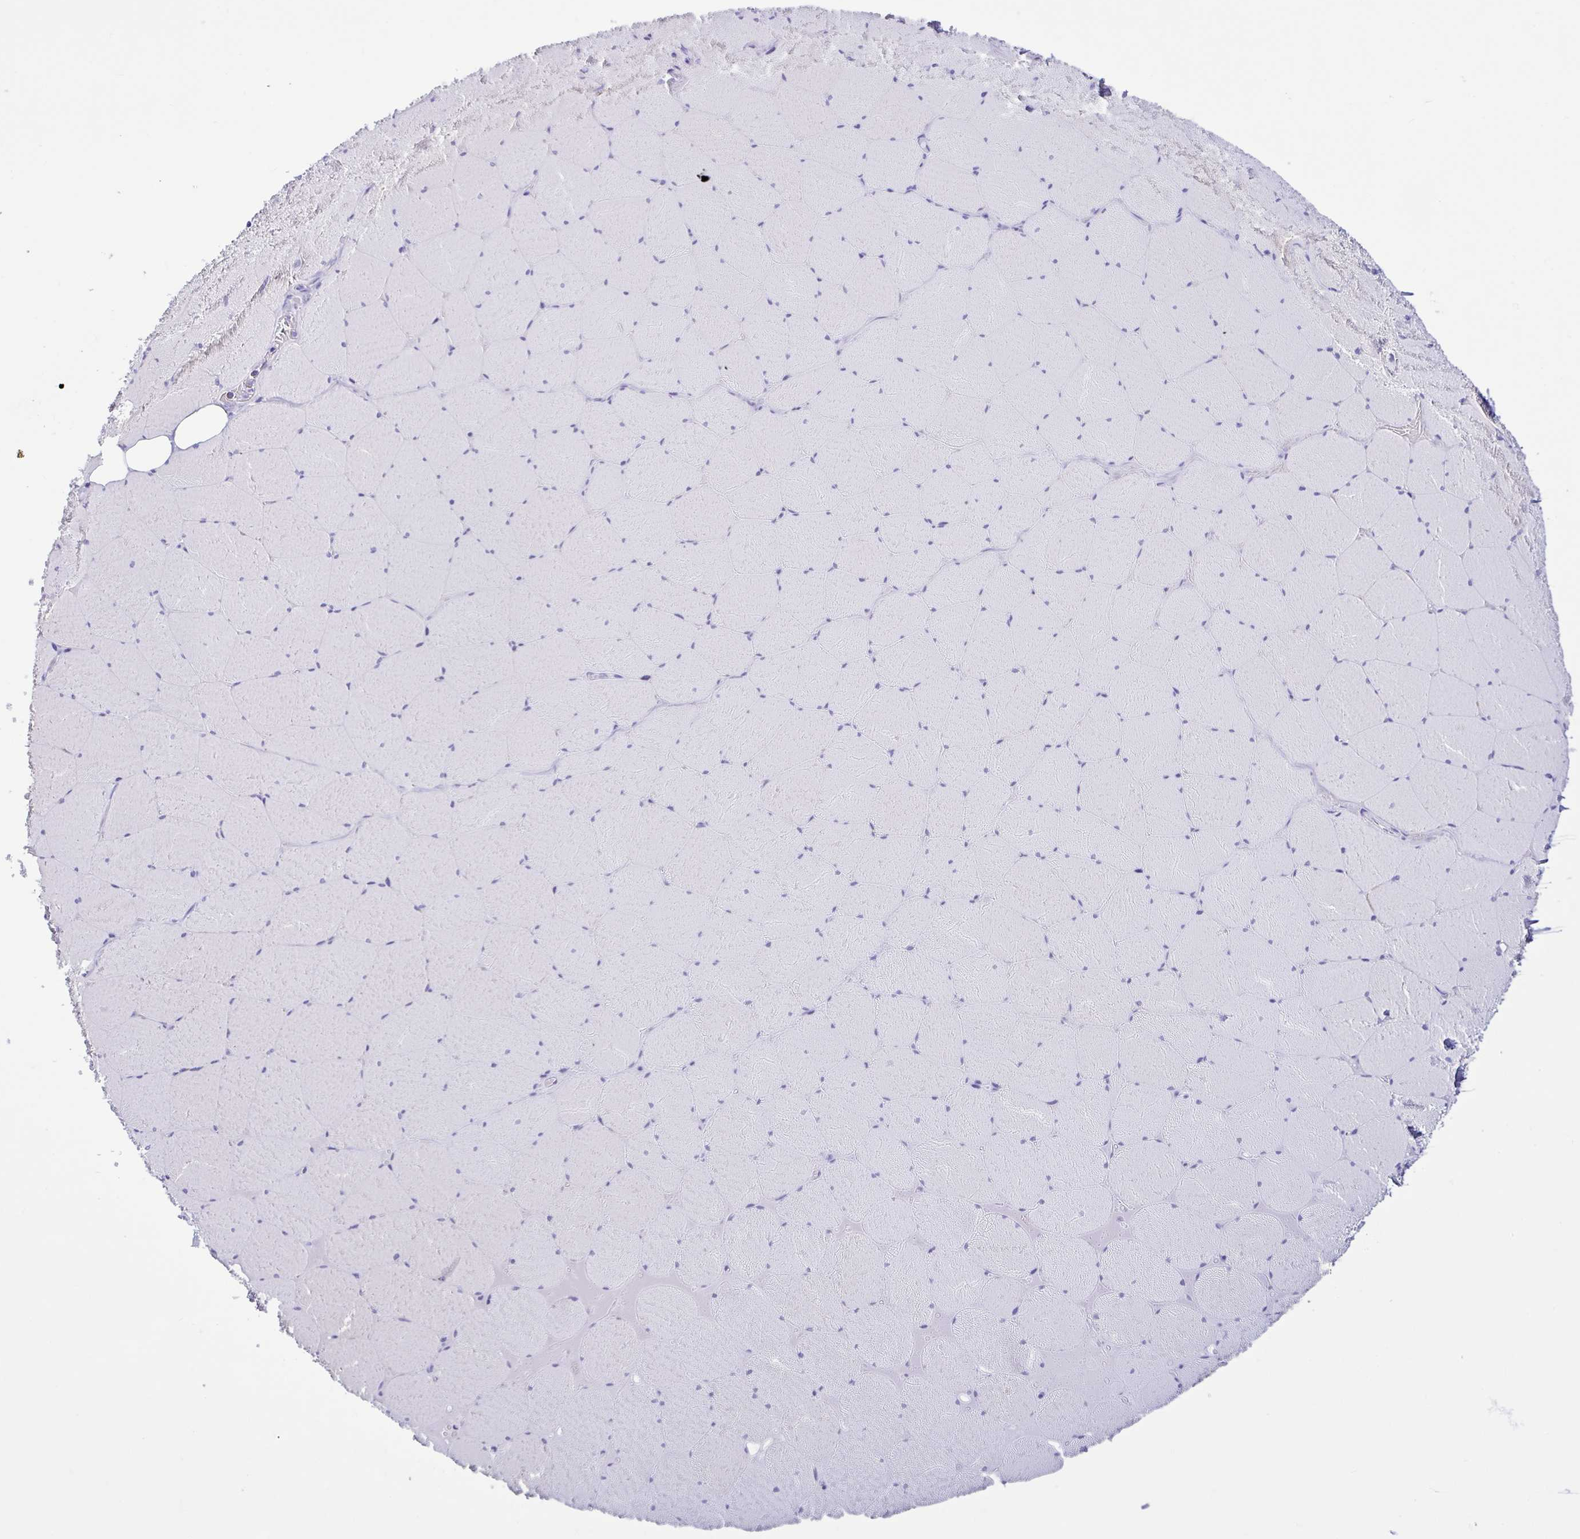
{"staining": {"intensity": "weak", "quantity": "<25%", "location": "cytoplasmic/membranous"}, "tissue": "skeletal muscle", "cell_type": "Myocytes", "image_type": "normal", "snomed": [{"axis": "morphology", "description": "Normal tissue, NOS"}, {"axis": "topography", "description": "Skeletal muscle"}, {"axis": "topography", "description": "Head-Neck"}], "caption": "DAB (3,3'-diaminobenzidine) immunohistochemical staining of normal skeletal muscle demonstrates no significant staining in myocytes. (DAB (3,3'-diaminobenzidine) immunohistochemistry (IHC), high magnification).", "gene": "CYP19A1", "patient": {"sex": "male", "age": 66}}